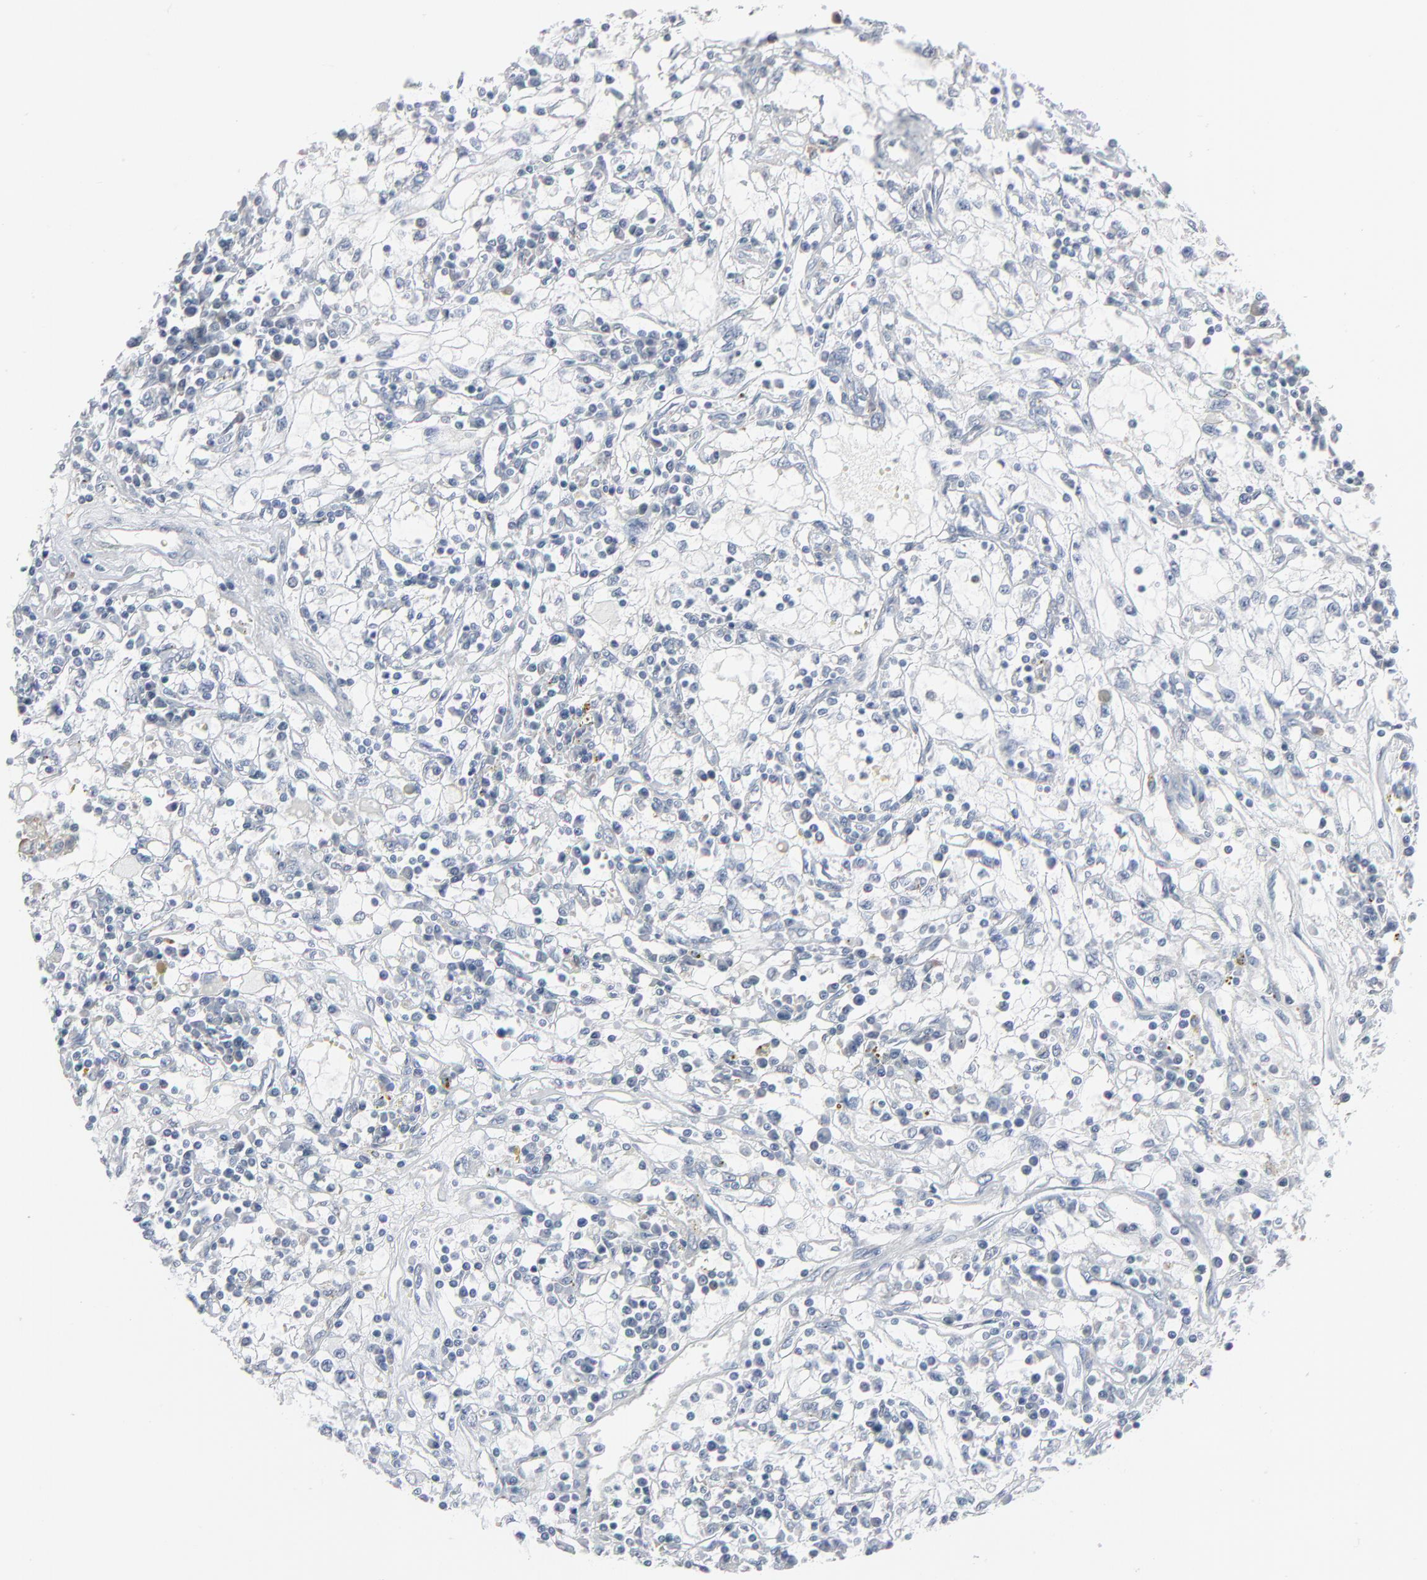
{"staining": {"intensity": "negative", "quantity": "none", "location": "none"}, "tissue": "renal cancer", "cell_type": "Tumor cells", "image_type": "cancer", "snomed": [{"axis": "morphology", "description": "Adenocarcinoma, NOS"}, {"axis": "topography", "description": "Kidney"}], "caption": "Adenocarcinoma (renal) was stained to show a protein in brown. There is no significant positivity in tumor cells.", "gene": "PHGDH", "patient": {"sex": "male", "age": 82}}